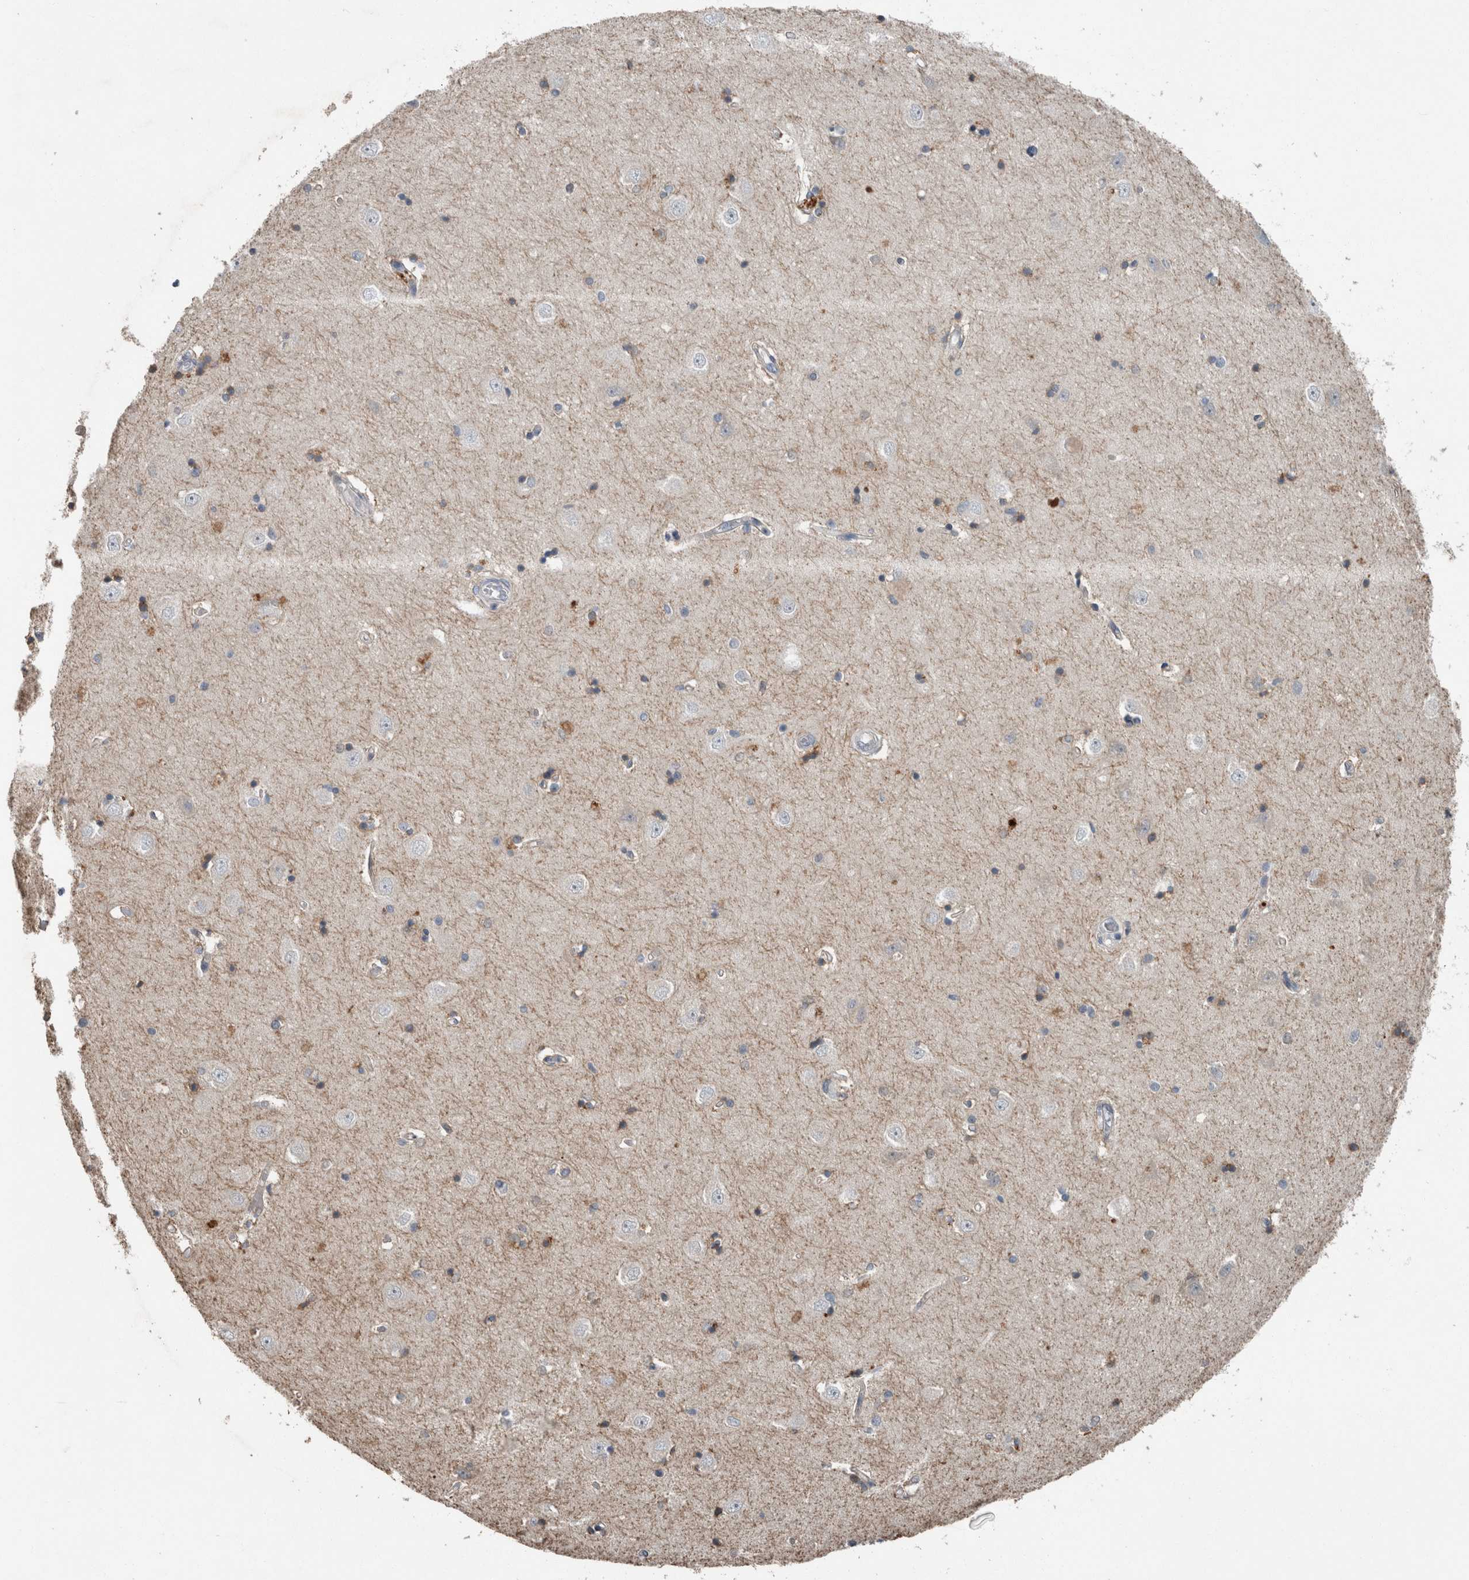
{"staining": {"intensity": "weak", "quantity": "25%-75%", "location": "cytoplasmic/membranous"}, "tissue": "hippocampus", "cell_type": "Glial cells", "image_type": "normal", "snomed": [{"axis": "morphology", "description": "Normal tissue, NOS"}, {"axis": "topography", "description": "Hippocampus"}], "caption": "Human hippocampus stained with a brown dye exhibits weak cytoplasmic/membranous positive staining in approximately 25%-75% of glial cells.", "gene": "KNTC1", "patient": {"sex": "male", "age": 45}}